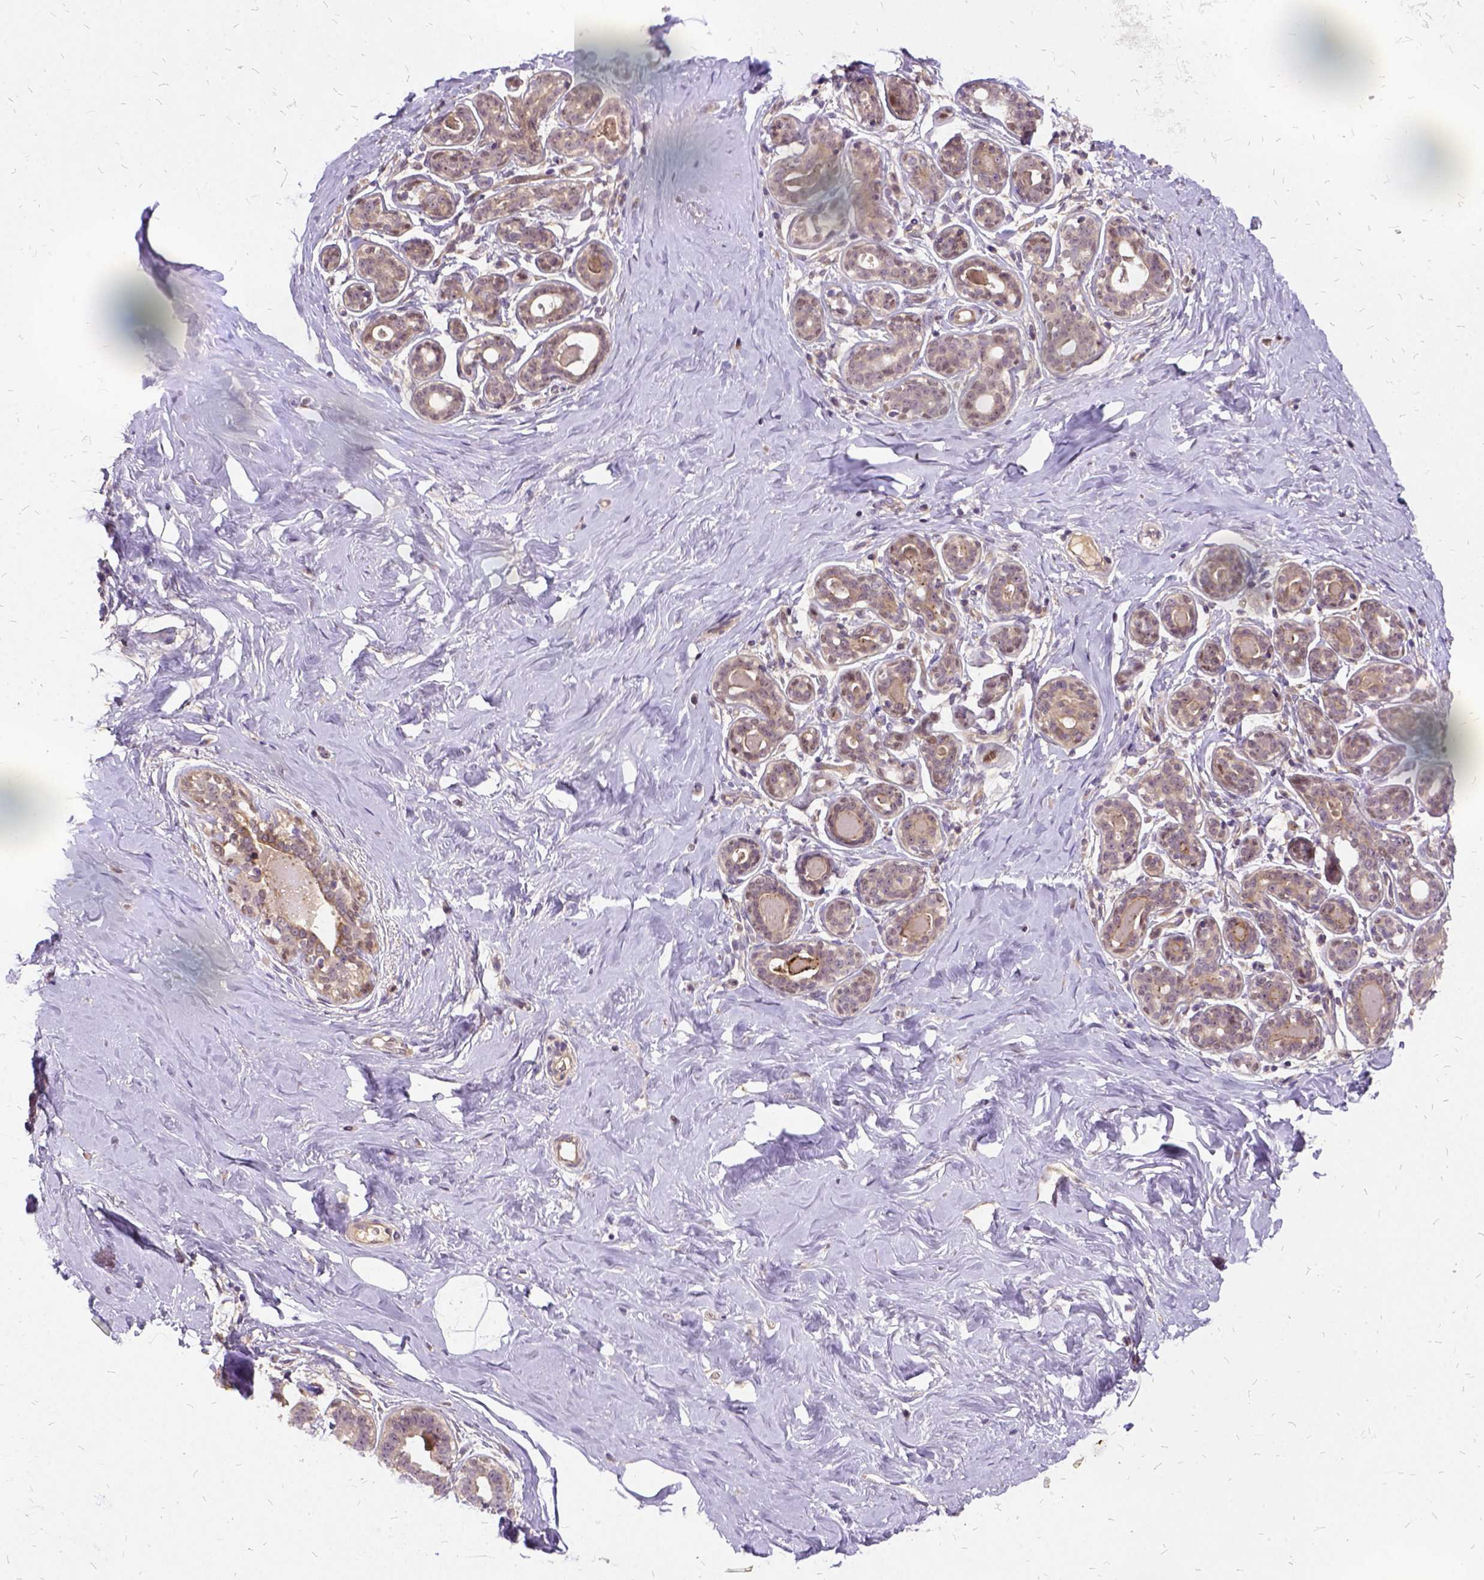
{"staining": {"intensity": "weak", "quantity": ">75%", "location": "cytoplasmic/membranous"}, "tissue": "breast", "cell_type": "Adipocytes", "image_type": "normal", "snomed": [{"axis": "morphology", "description": "Normal tissue, NOS"}, {"axis": "topography", "description": "Skin"}, {"axis": "topography", "description": "Breast"}], "caption": "About >75% of adipocytes in unremarkable breast reveal weak cytoplasmic/membranous protein expression as visualized by brown immunohistochemical staining.", "gene": "ILRUN", "patient": {"sex": "female", "age": 43}}